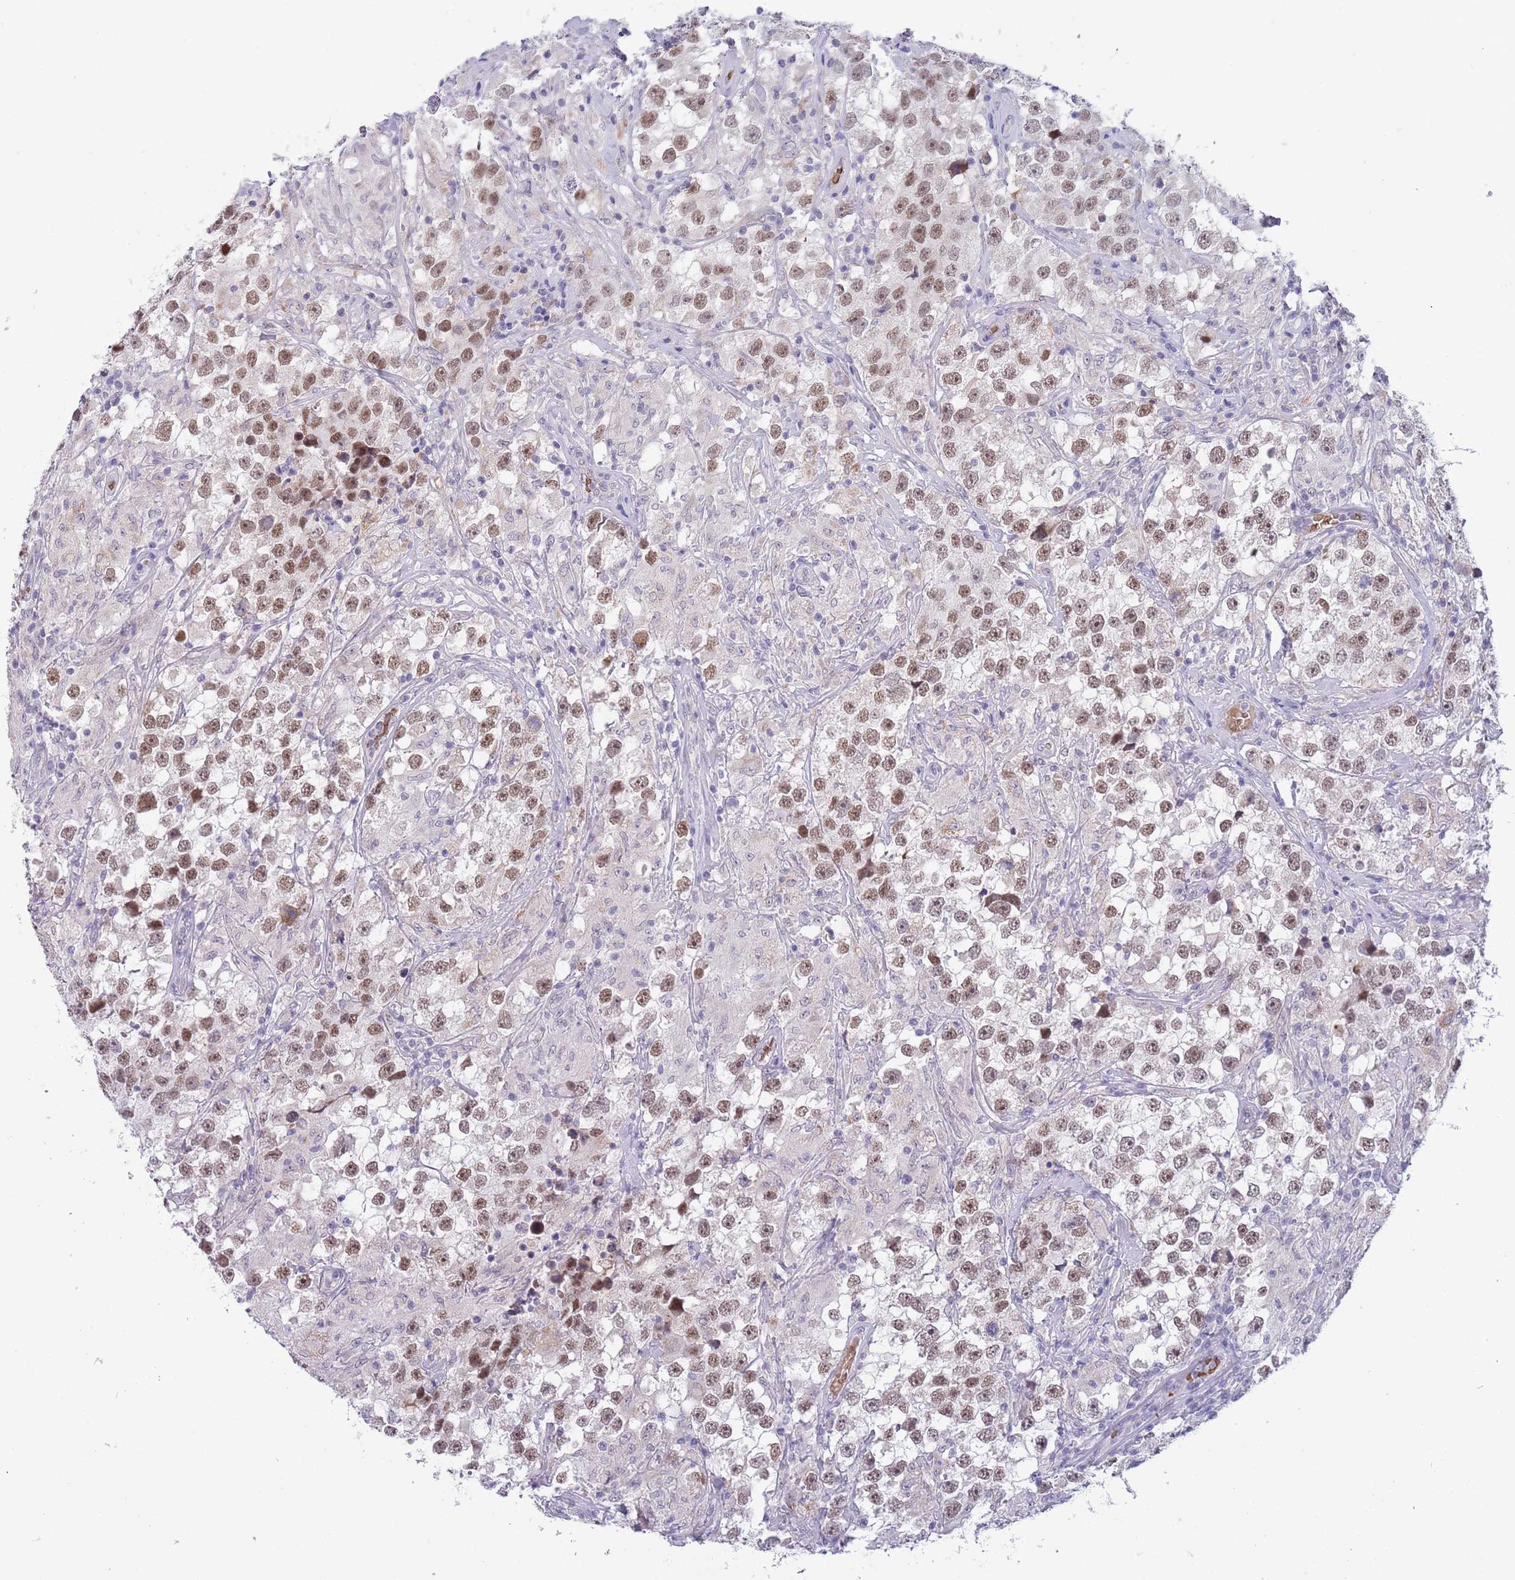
{"staining": {"intensity": "moderate", "quantity": ">75%", "location": "nuclear"}, "tissue": "testis cancer", "cell_type": "Tumor cells", "image_type": "cancer", "snomed": [{"axis": "morphology", "description": "Seminoma, NOS"}, {"axis": "topography", "description": "Testis"}], "caption": "The photomicrograph reveals immunohistochemical staining of testis cancer. There is moderate nuclear expression is appreciated in approximately >75% of tumor cells.", "gene": "LYPD6B", "patient": {"sex": "male", "age": 46}}